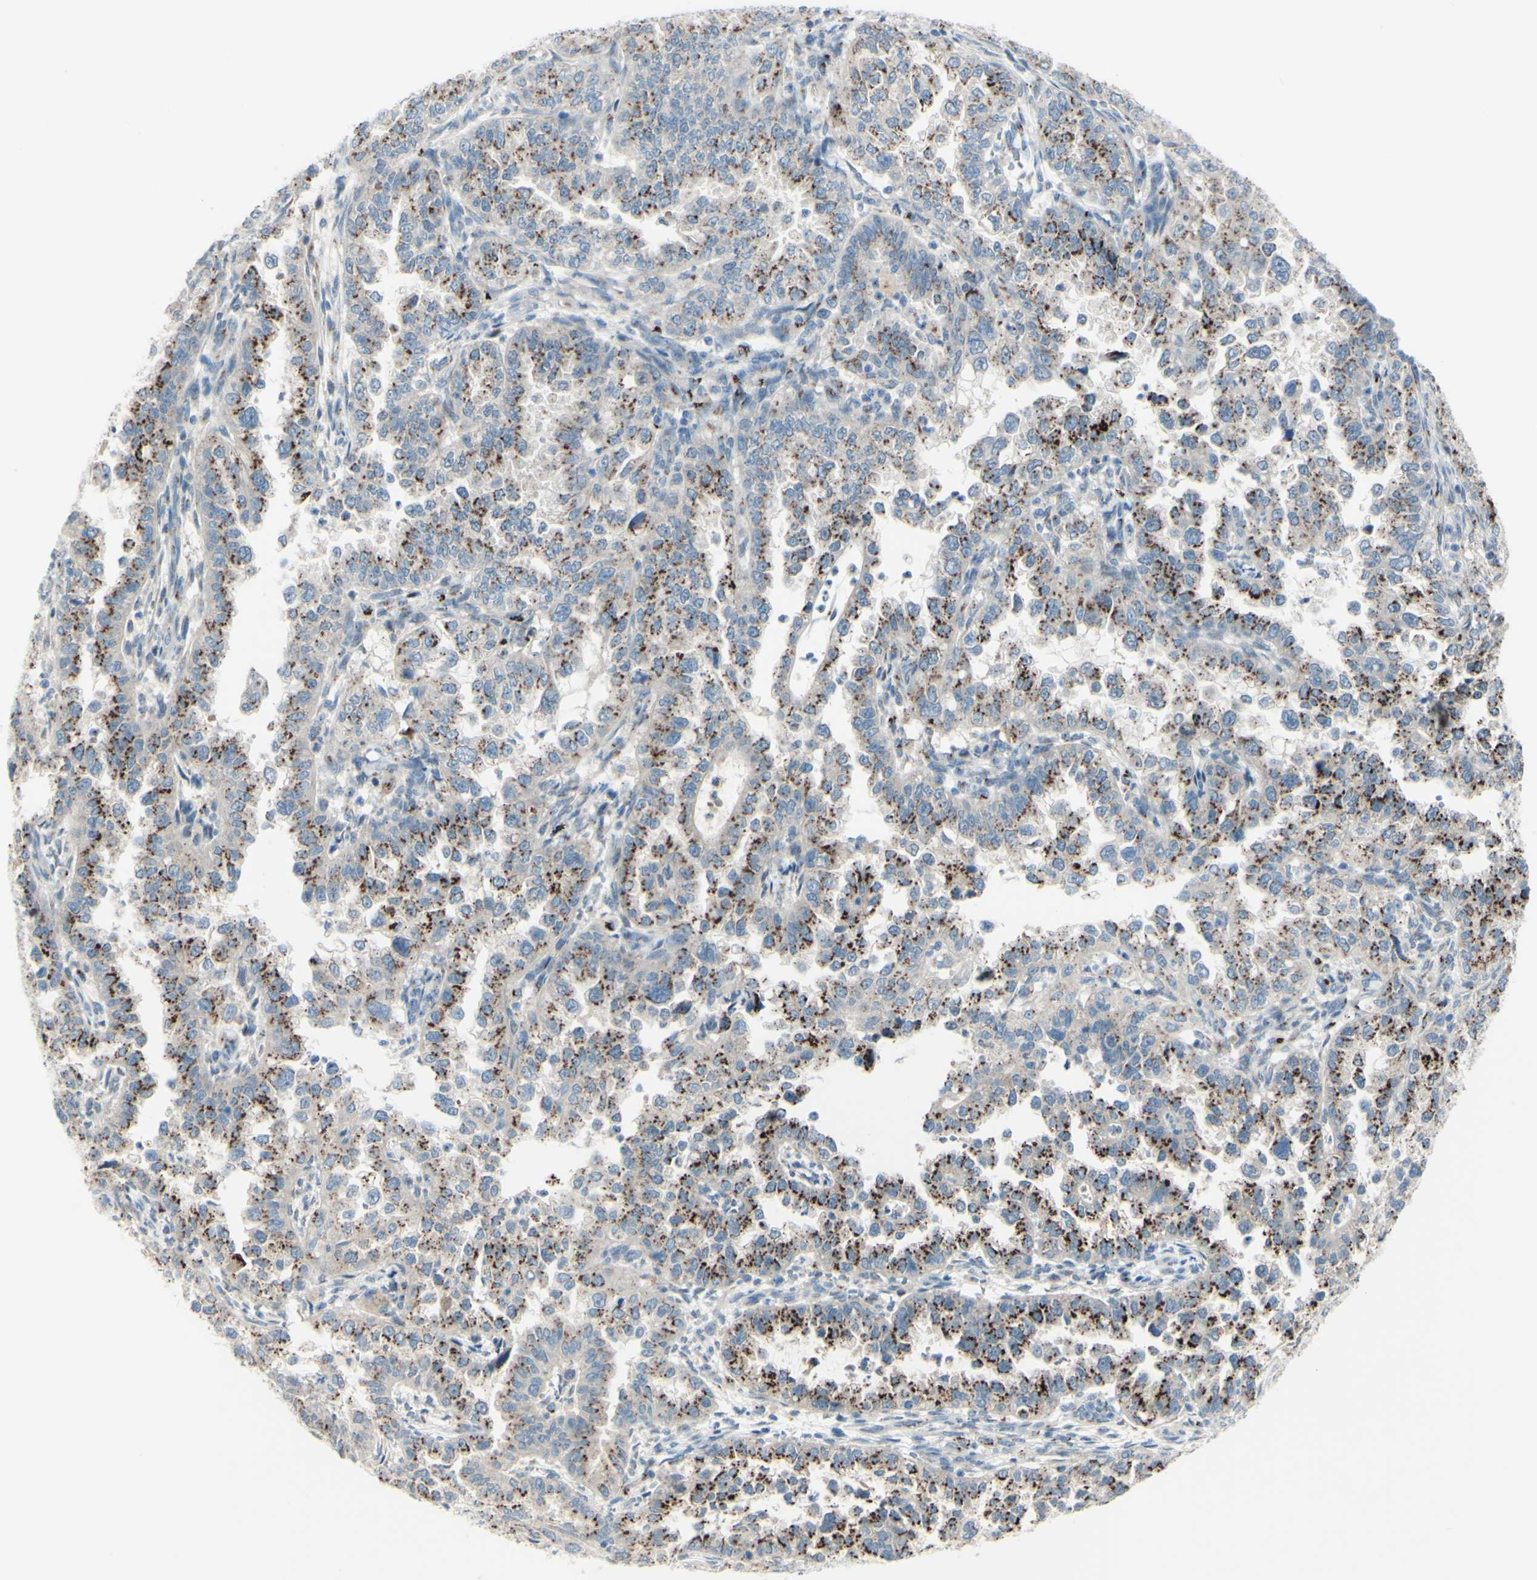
{"staining": {"intensity": "strong", "quantity": ">75%", "location": "cytoplasmic/membranous"}, "tissue": "endometrial cancer", "cell_type": "Tumor cells", "image_type": "cancer", "snomed": [{"axis": "morphology", "description": "Adenocarcinoma, NOS"}, {"axis": "topography", "description": "Endometrium"}], "caption": "High-power microscopy captured an immunohistochemistry (IHC) micrograph of endometrial adenocarcinoma, revealing strong cytoplasmic/membranous expression in approximately >75% of tumor cells.", "gene": "B4GALT1", "patient": {"sex": "female", "age": 85}}